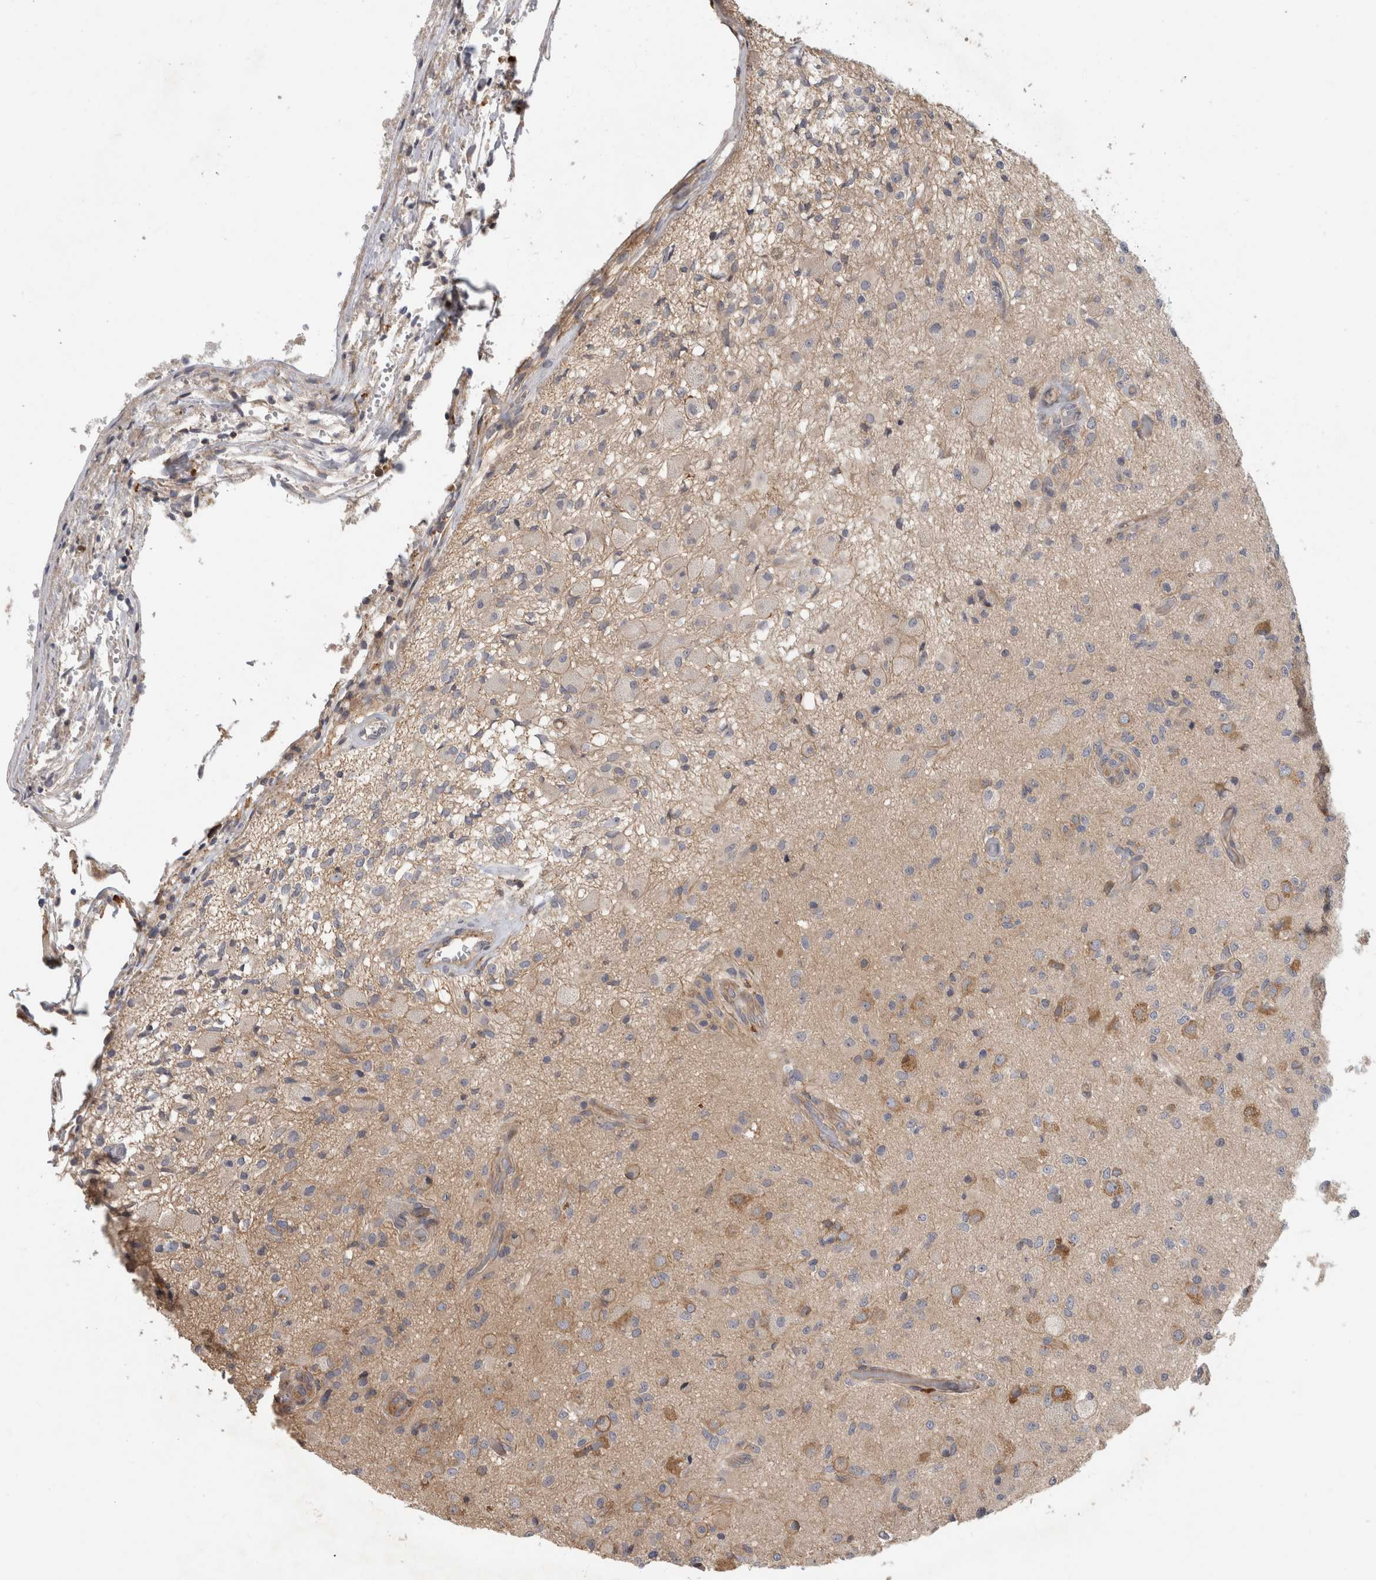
{"staining": {"intensity": "negative", "quantity": "none", "location": "none"}, "tissue": "glioma", "cell_type": "Tumor cells", "image_type": "cancer", "snomed": [{"axis": "morphology", "description": "Normal tissue, NOS"}, {"axis": "morphology", "description": "Glioma, malignant, High grade"}, {"axis": "topography", "description": "Cerebral cortex"}], "caption": "This is an immunohistochemistry image of human high-grade glioma (malignant). There is no positivity in tumor cells.", "gene": "PARP6", "patient": {"sex": "male", "age": 77}}